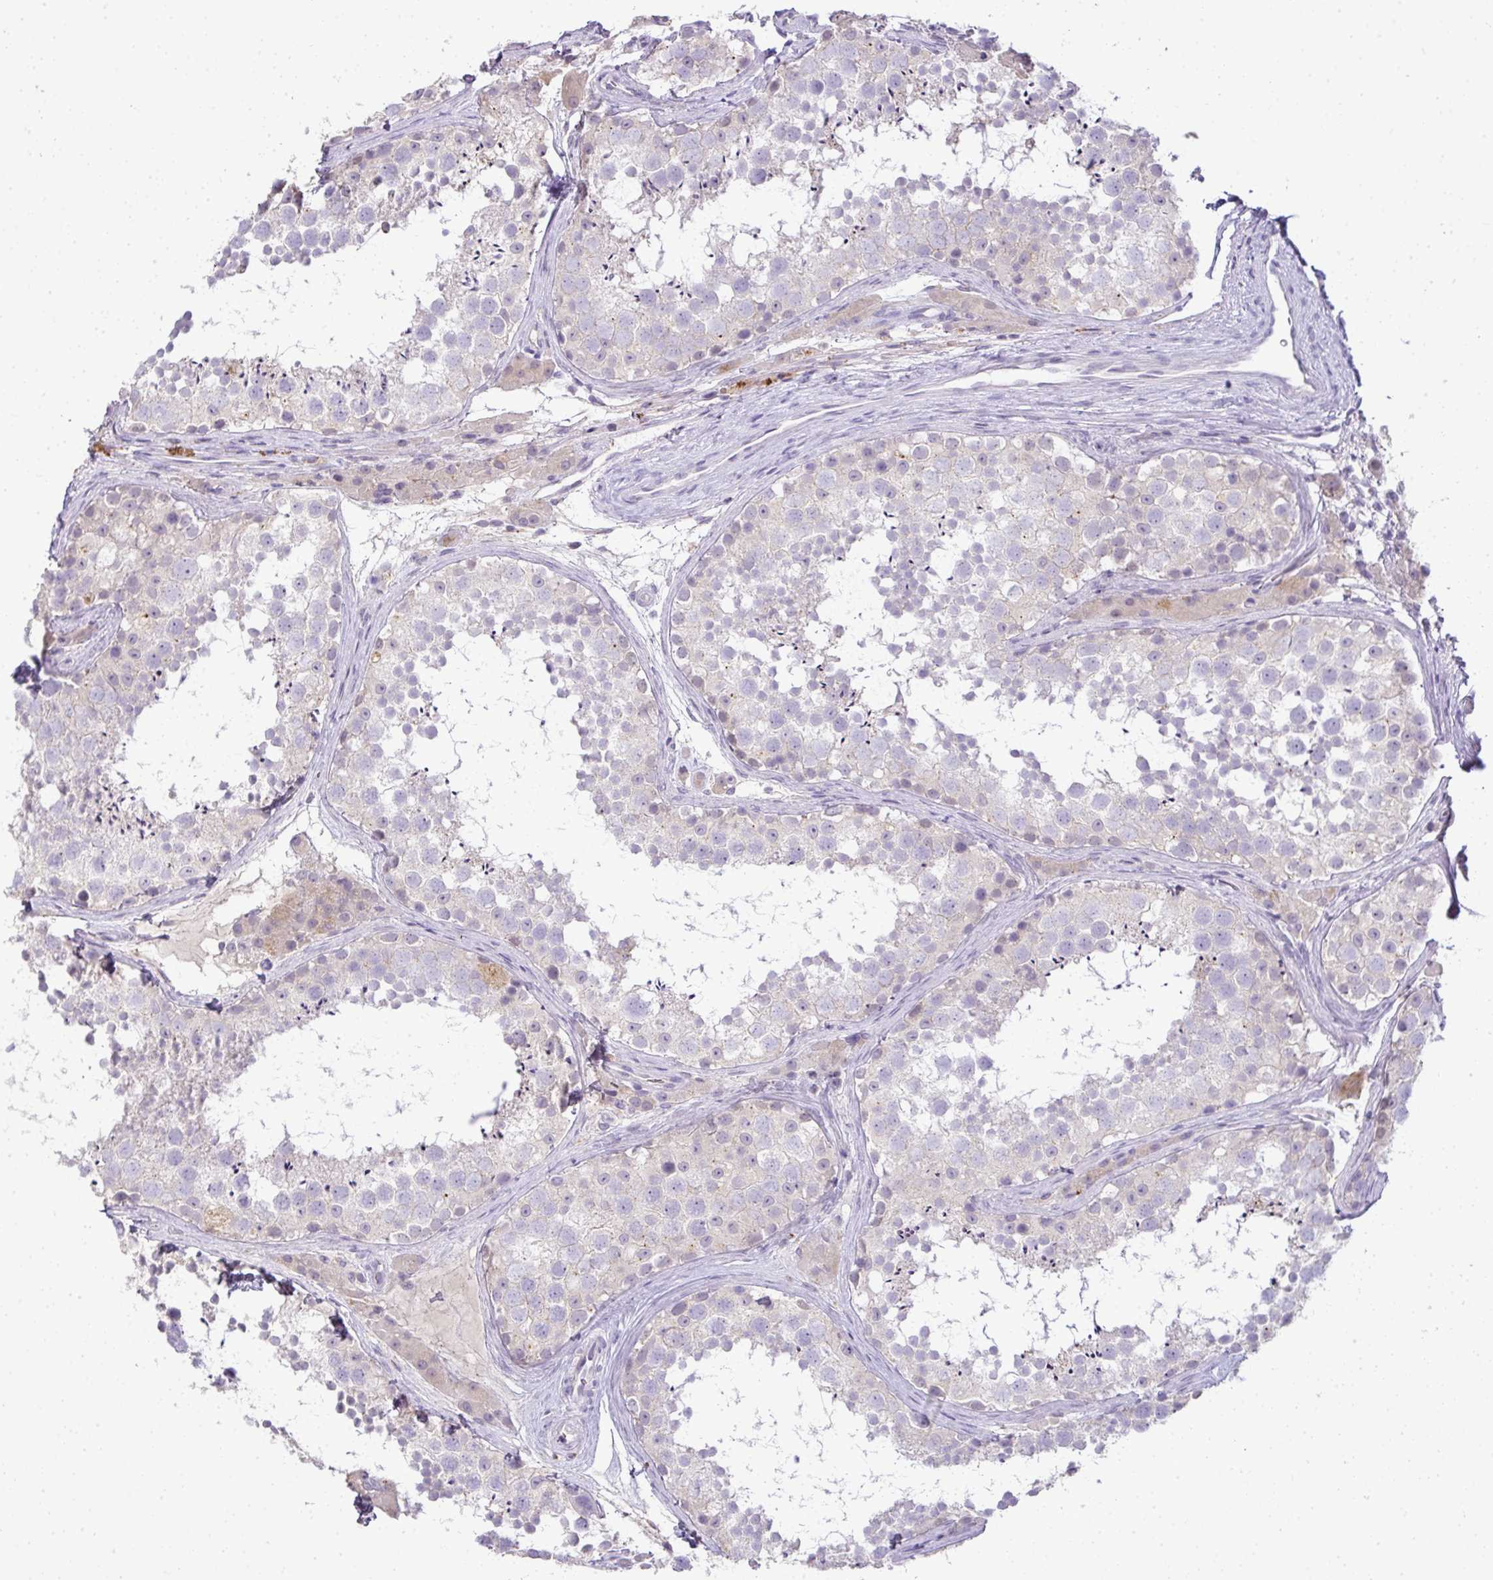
{"staining": {"intensity": "weak", "quantity": "<25%", "location": "cytoplasmic/membranous"}, "tissue": "testis", "cell_type": "Cells in seminiferous ducts", "image_type": "normal", "snomed": [{"axis": "morphology", "description": "Normal tissue, NOS"}, {"axis": "topography", "description": "Testis"}], "caption": "IHC of benign human testis displays no positivity in cells in seminiferous ducts.", "gene": "CMPK1", "patient": {"sex": "male", "age": 41}}